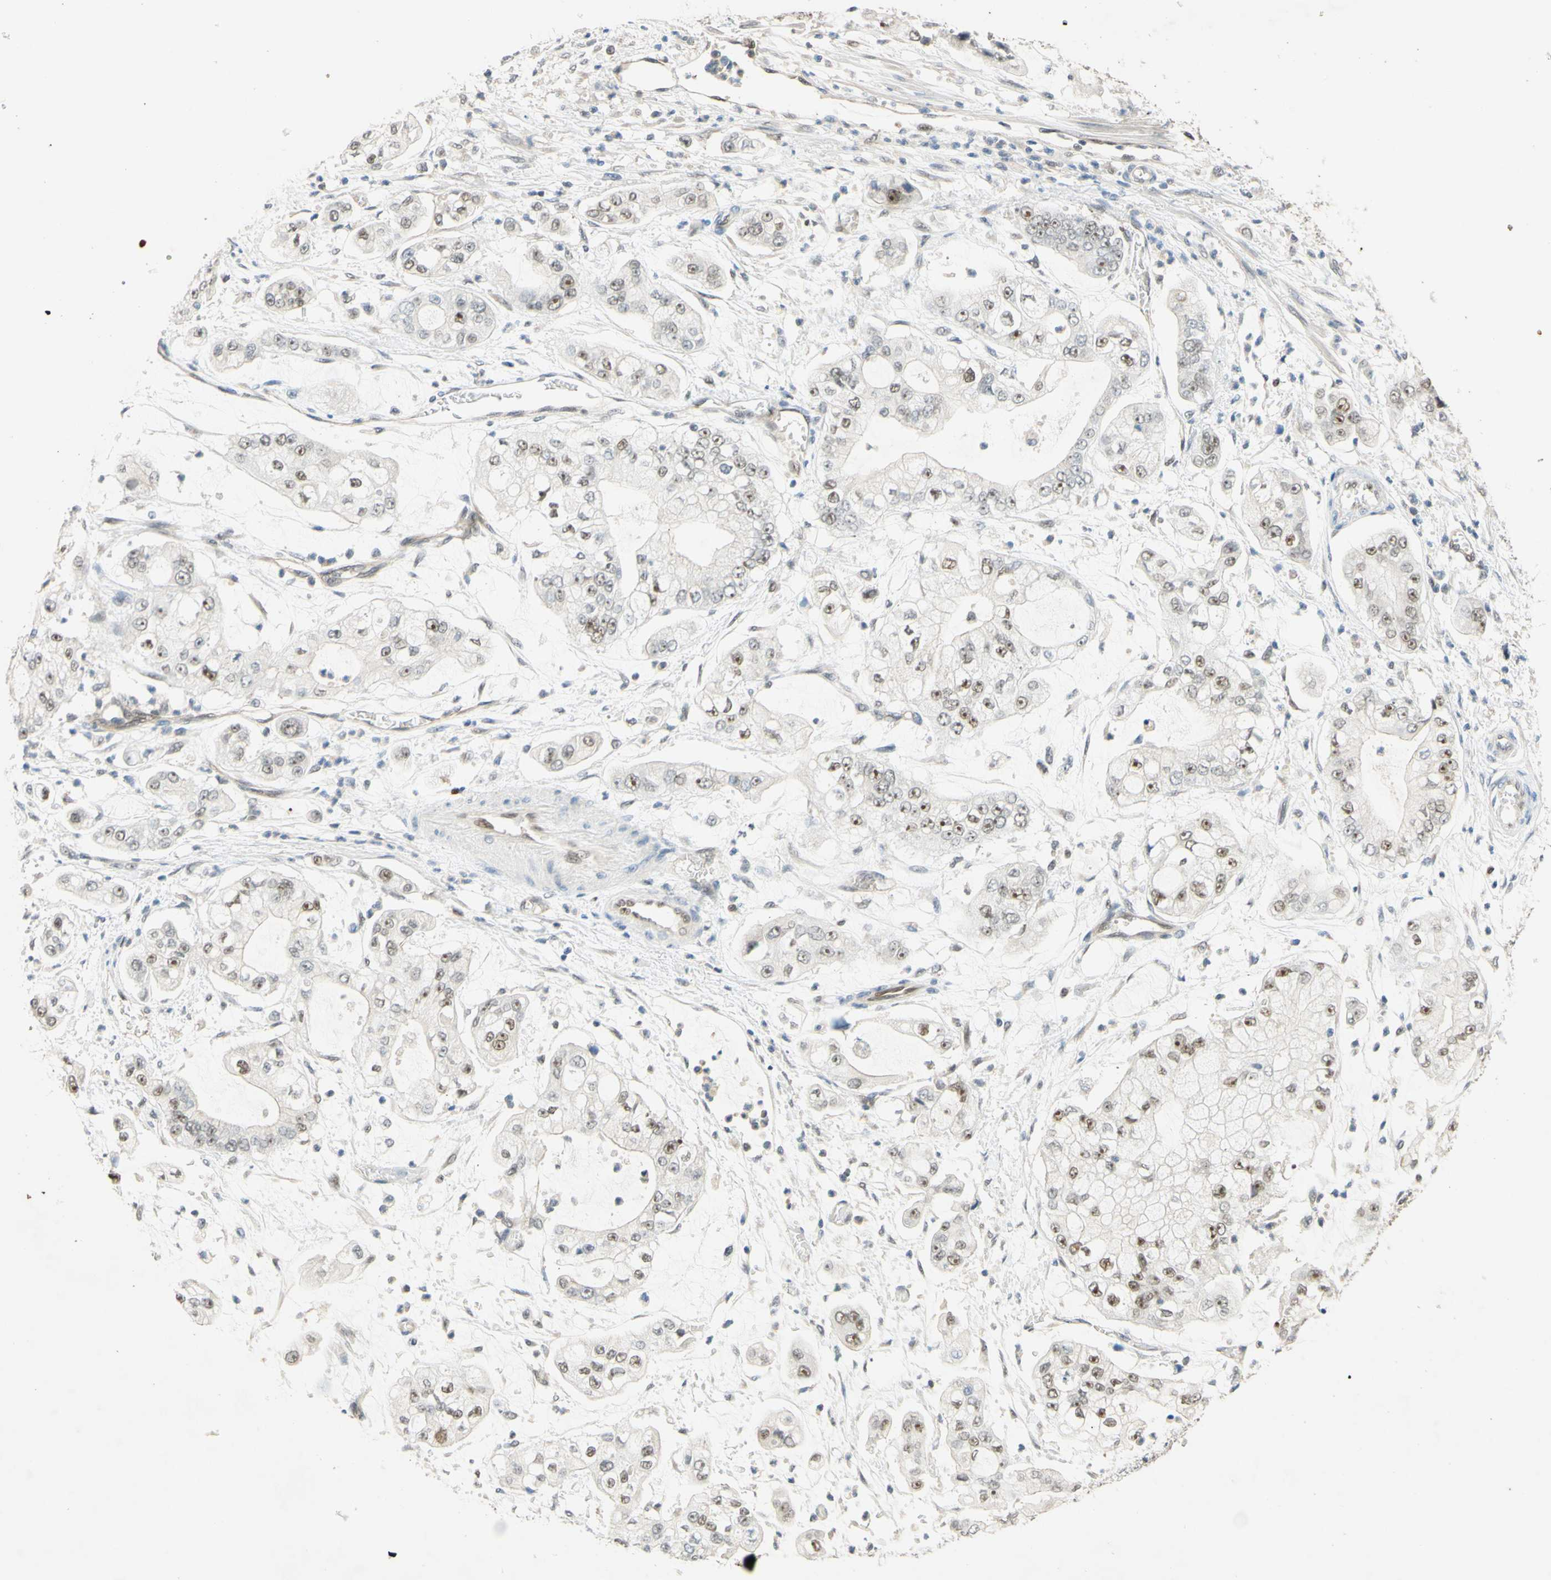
{"staining": {"intensity": "weak", "quantity": ">75%", "location": "nuclear"}, "tissue": "stomach cancer", "cell_type": "Tumor cells", "image_type": "cancer", "snomed": [{"axis": "morphology", "description": "Adenocarcinoma, NOS"}, {"axis": "topography", "description": "Stomach"}], "caption": "The immunohistochemical stain shows weak nuclear staining in tumor cells of stomach cancer (adenocarcinoma) tissue. The staining is performed using DAB brown chromogen to label protein expression. The nuclei are counter-stained blue using hematoxylin.", "gene": "POLB", "patient": {"sex": "male", "age": 76}}